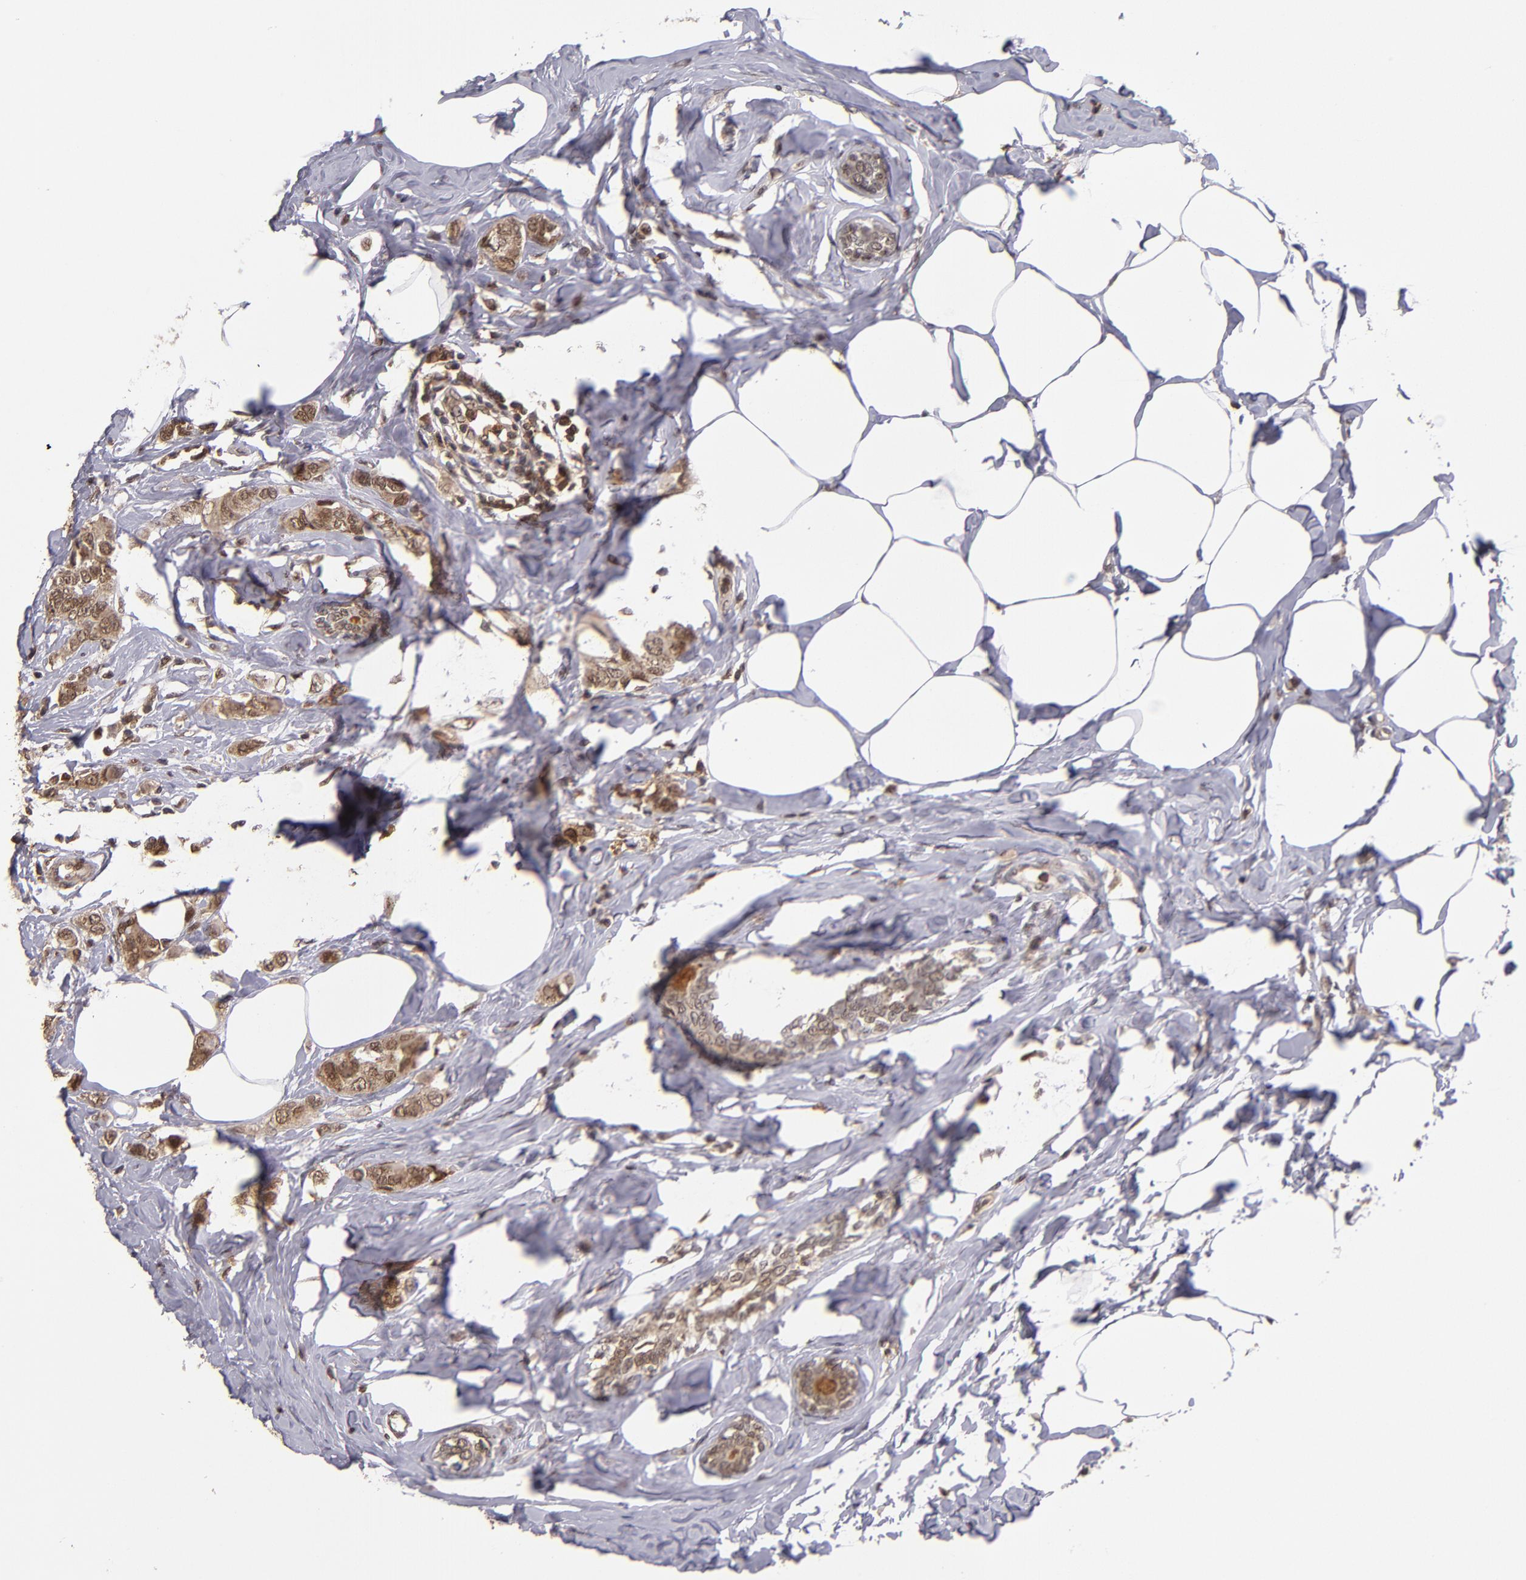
{"staining": {"intensity": "moderate", "quantity": ">75%", "location": "cytoplasmic/membranous,nuclear"}, "tissue": "breast cancer", "cell_type": "Tumor cells", "image_type": "cancer", "snomed": [{"axis": "morphology", "description": "Normal tissue, NOS"}, {"axis": "morphology", "description": "Duct carcinoma"}, {"axis": "topography", "description": "Breast"}], "caption": "DAB immunohistochemical staining of breast infiltrating ductal carcinoma shows moderate cytoplasmic/membranous and nuclear protein positivity in approximately >75% of tumor cells.", "gene": "EP300", "patient": {"sex": "female", "age": 50}}